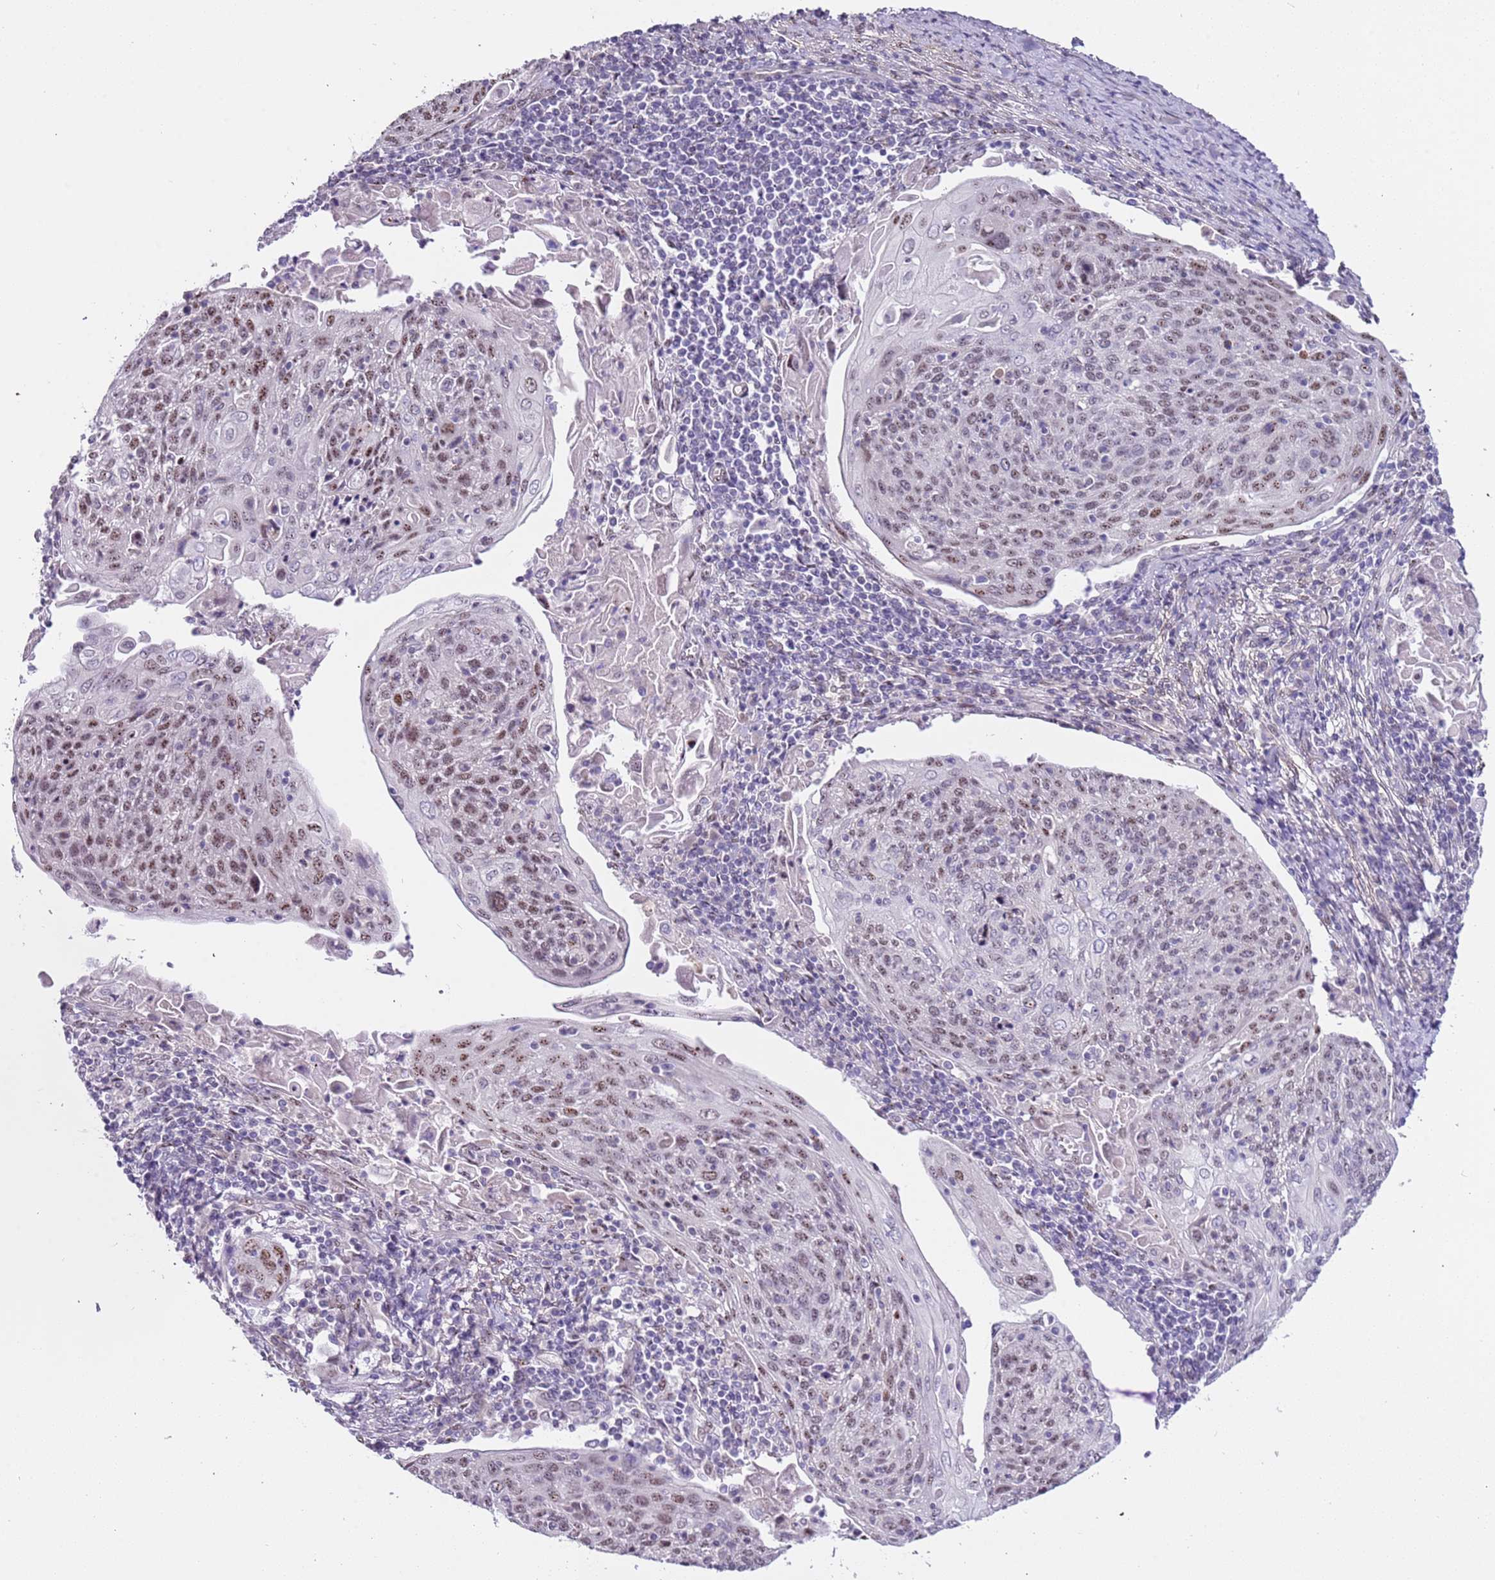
{"staining": {"intensity": "moderate", "quantity": "<25%", "location": "nuclear"}, "tissue": "cervical cancer", "cell_type": "Tumor cells", "image_type": "cancer", "snomed": [{"axis": "morphology", "description": "Squamous cell carcinoma, NOS"}, {"axis": "topography", "description": "Cervix"}], "caption": "Immunohistochemical staining of human cervical cancer (squamous cell carcinoma) exhibits moderate nuclear protein expression in approximately <25% of tumor cells.", "gene": "PLEKHH1", "patient": {"sex": "female", "age": 67}}